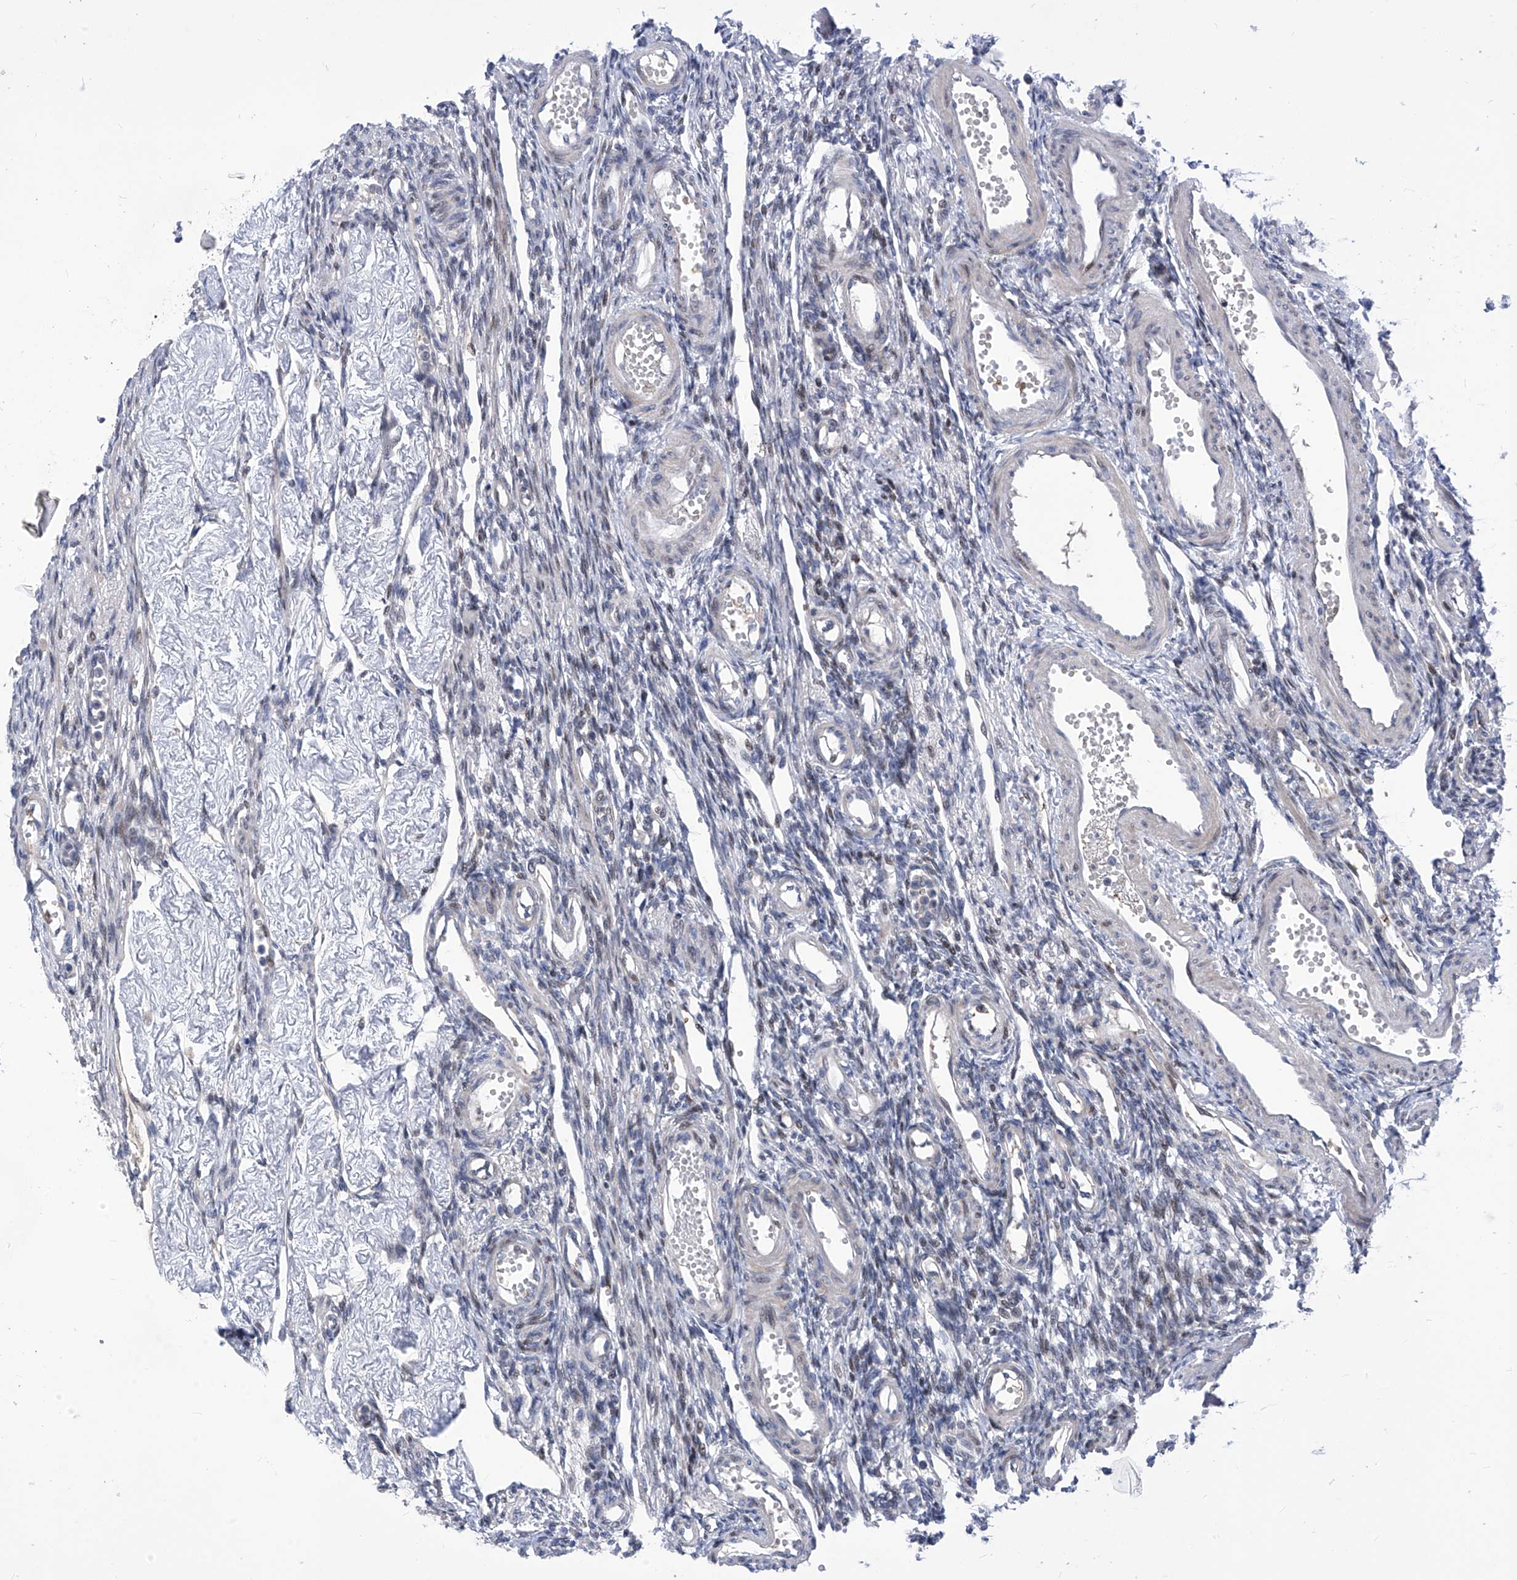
{"staining": {"intensity": "negative", "quantity": "none", "location": "none"}, "tissue": "ovary", "cell_type": "Ovarian stroma cells", "image_type": "normal", "snomed": [{"axis": "morphology", "description": "Normal tissue, NOS"}, {"axis": "morphology", "description": "Cyst, NOS"}, {"axis": "topography", "description": "Ovary"}], "caption": "This image is of normal ovary stained with IHC to label a protein in brown with the nuclei are counter-stained blue. There is no expression in ovarian stroma cells. The staining was performed using DAB (3,3'-diaminobenzidine) to visualize the protein expression in brown, while the nuclei were stained in blue with hematoxylin (Magnification: 20x).", "gene": "NUFIP1", "patient": {"sex": "female", "age": 33}}